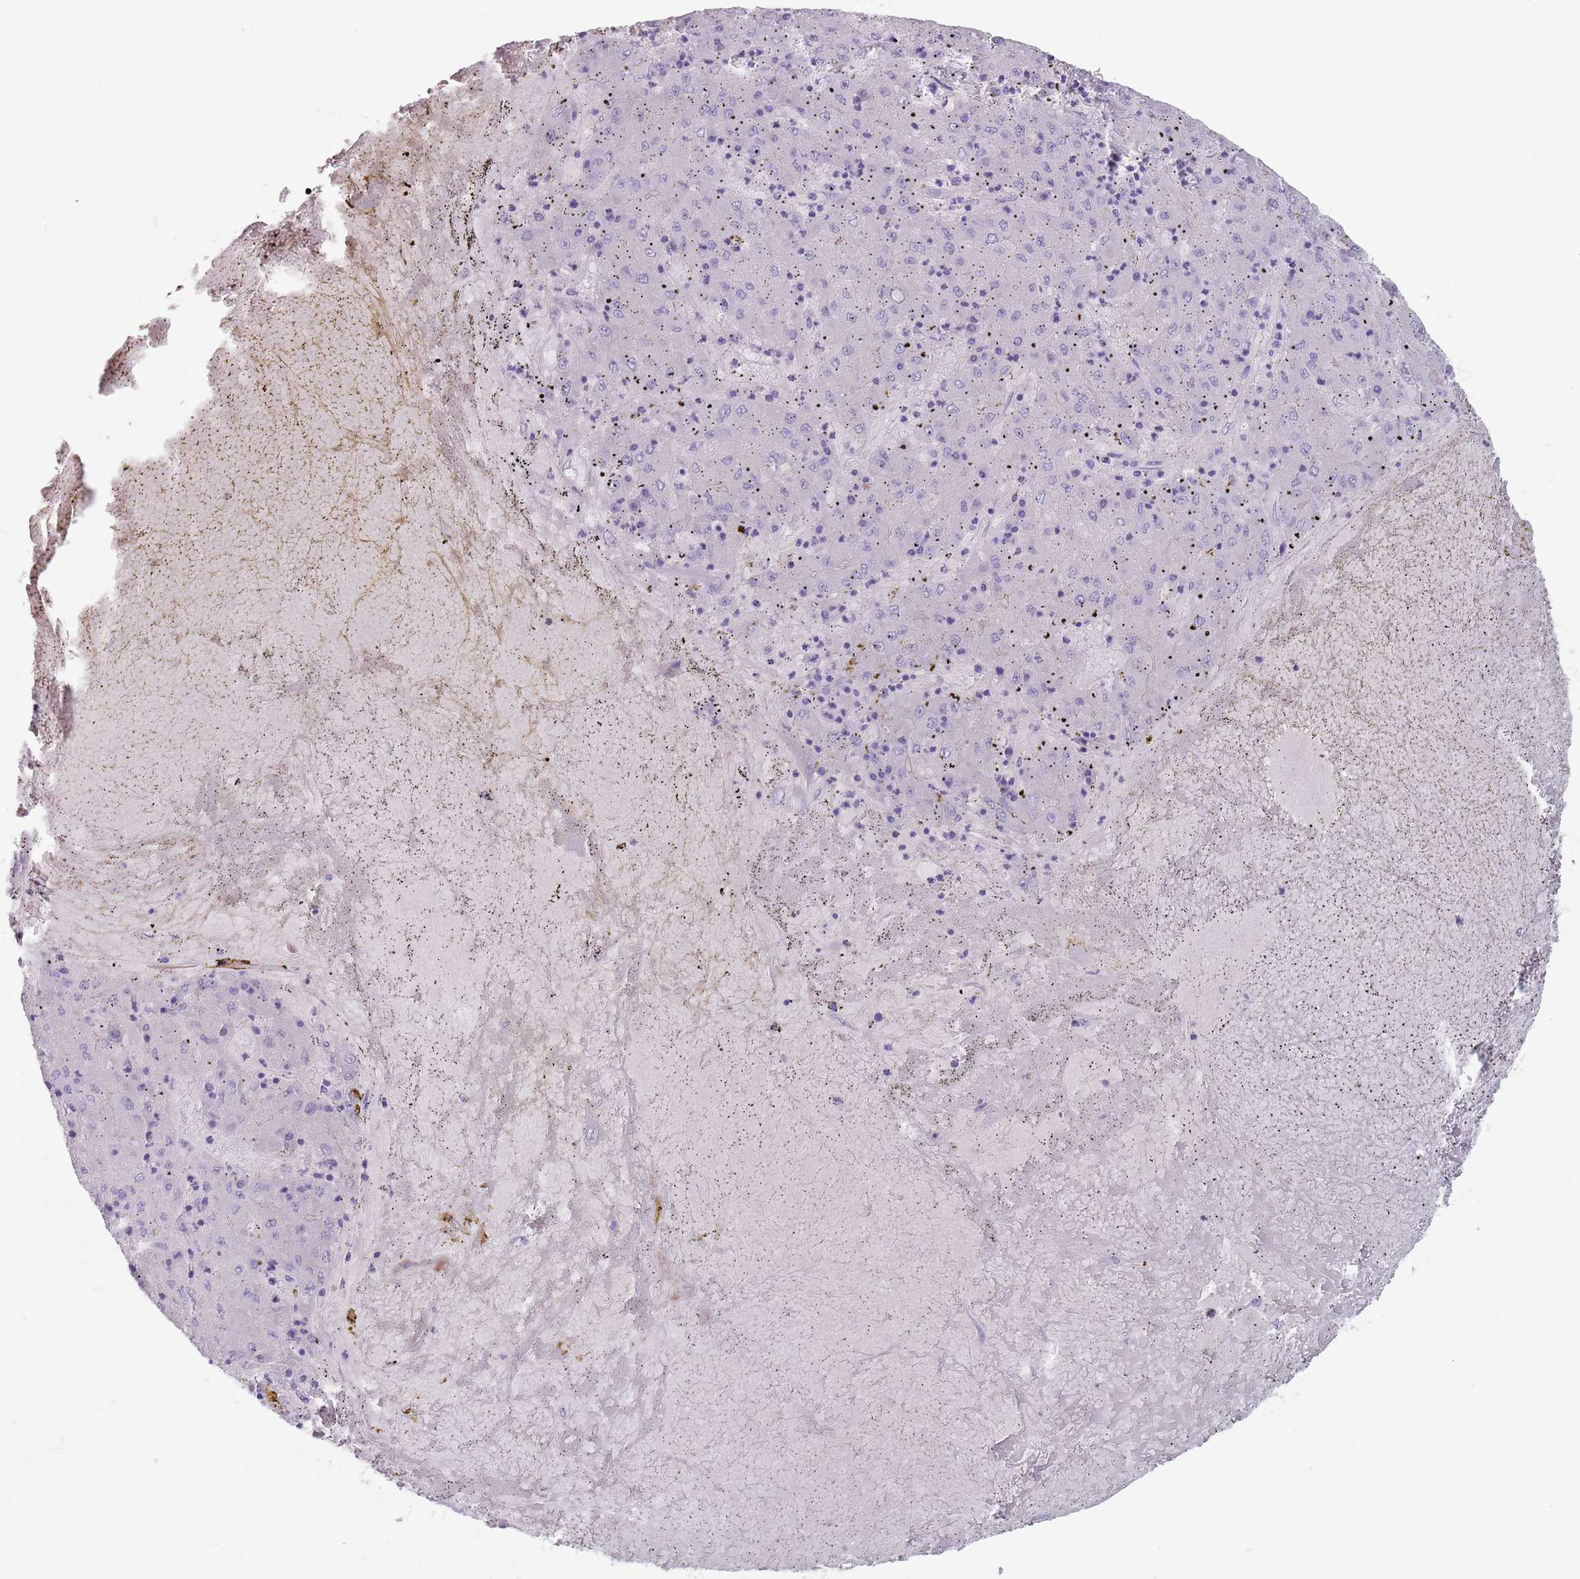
{"staining": {"intensity": "negative", "quantity": "none", "location": "none"}, "tissue": "liver cancer", "cell_type": "Tumor cells", "image_type": "cancer", "snomed": [{"axis": "morphology", "description": "Carcinoma, Hepatocellular, NOS"}, {"axis": "topography", "description": "Liver"}], "caption": "An image of hepatocellular carcinoma (liver) stained for a protein exhibits no brown staining in tumor cells.", "gene": "OR5A2", "patient": {"sex": "male", "age": 72}}